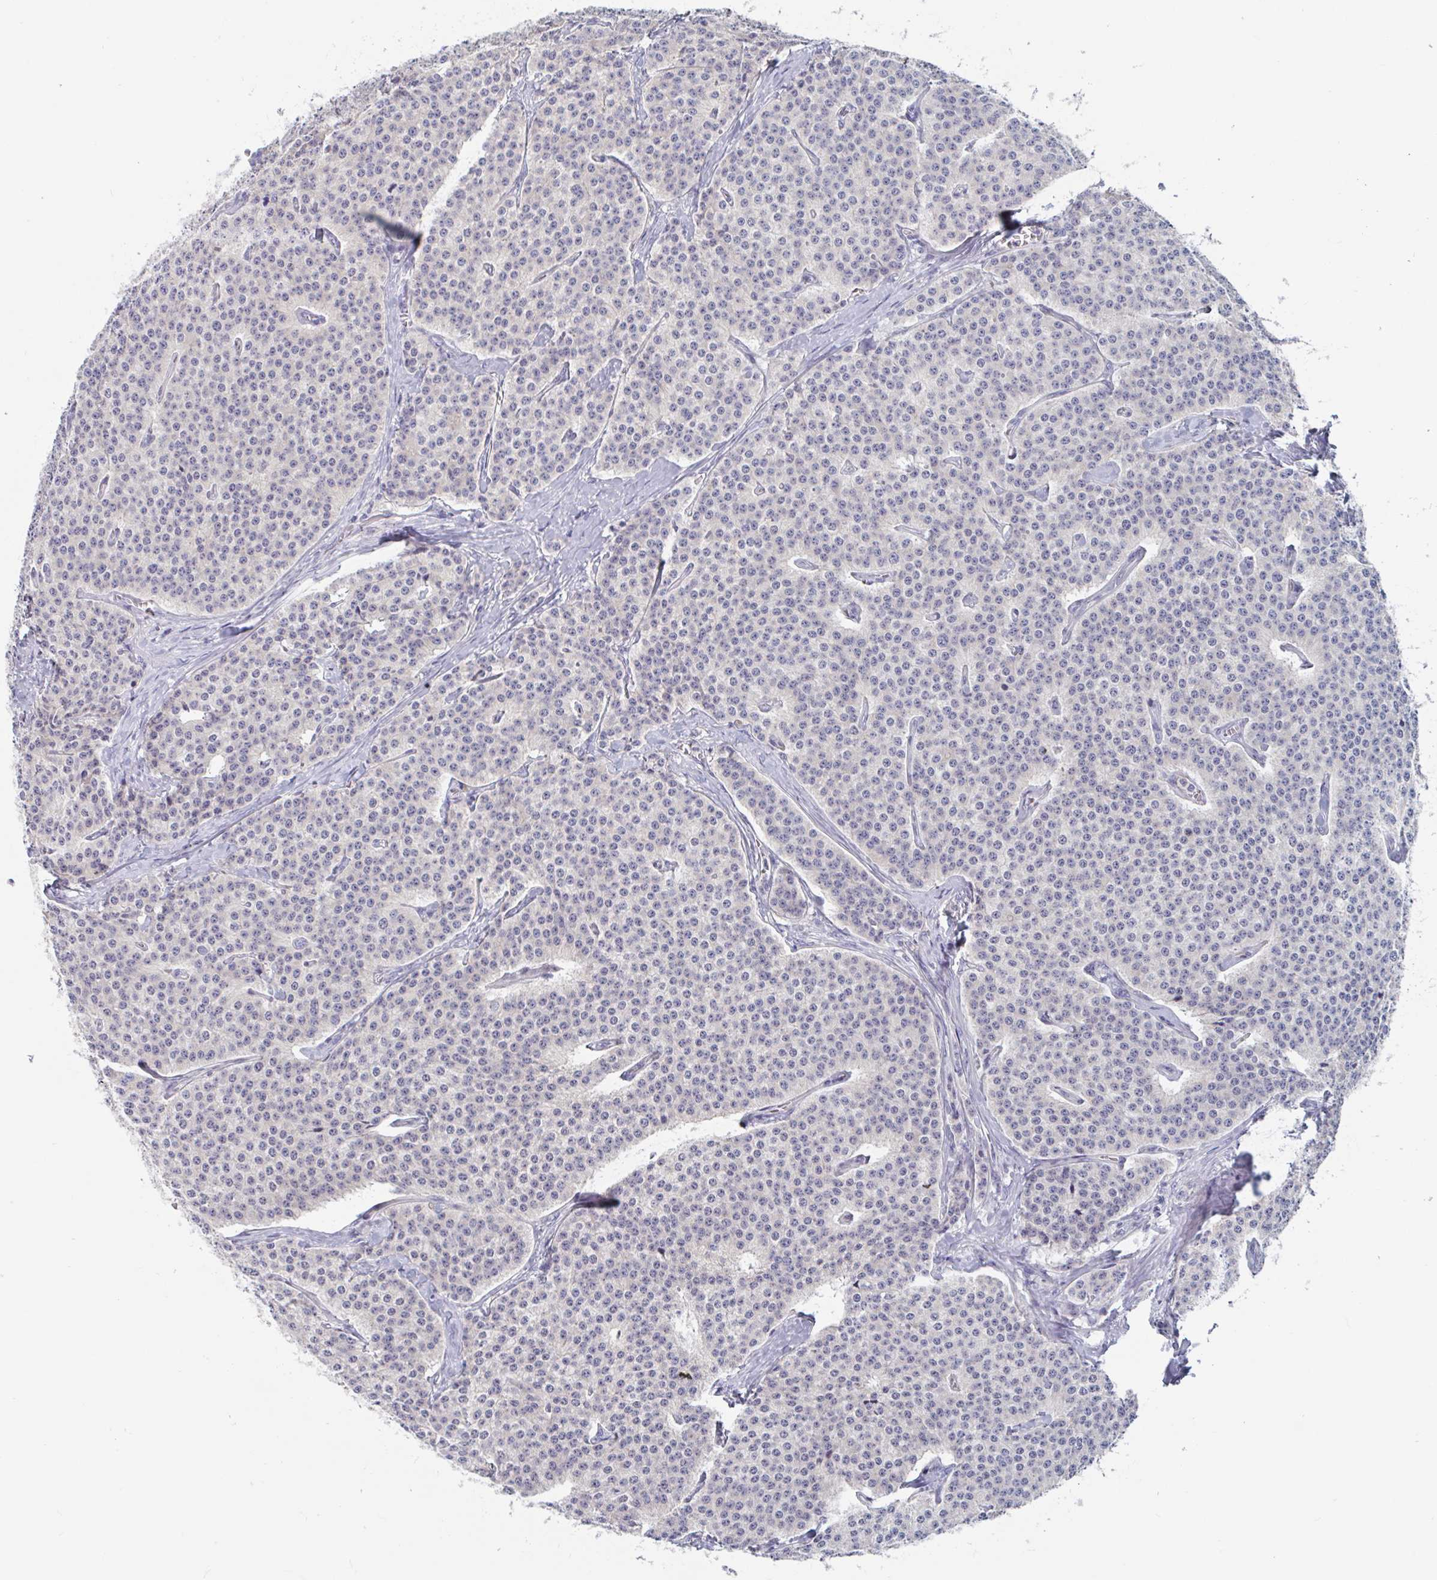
{"staining": {"intensity": "negative", "quantity": "none", "location": "none"}, "tissue": "carcinoid", "cell_type": "Tumor cells", "image_type": "cancer", "snomed": [{"axis": "morphology", "description": "Carcinoid, malignant, NOS"}, {"axis": "topography", "description": "Small intestine"}], "caption": "There is no significant expression in tumor cells of malignant carcinoid. The staining is performed using DAB (3,3'-diaminobenzidine) brown chromogen with nuclei counter-stained in using hematoxylin.", "gene": "UNKL", "patient": {"sex": "female", "age": 64}}